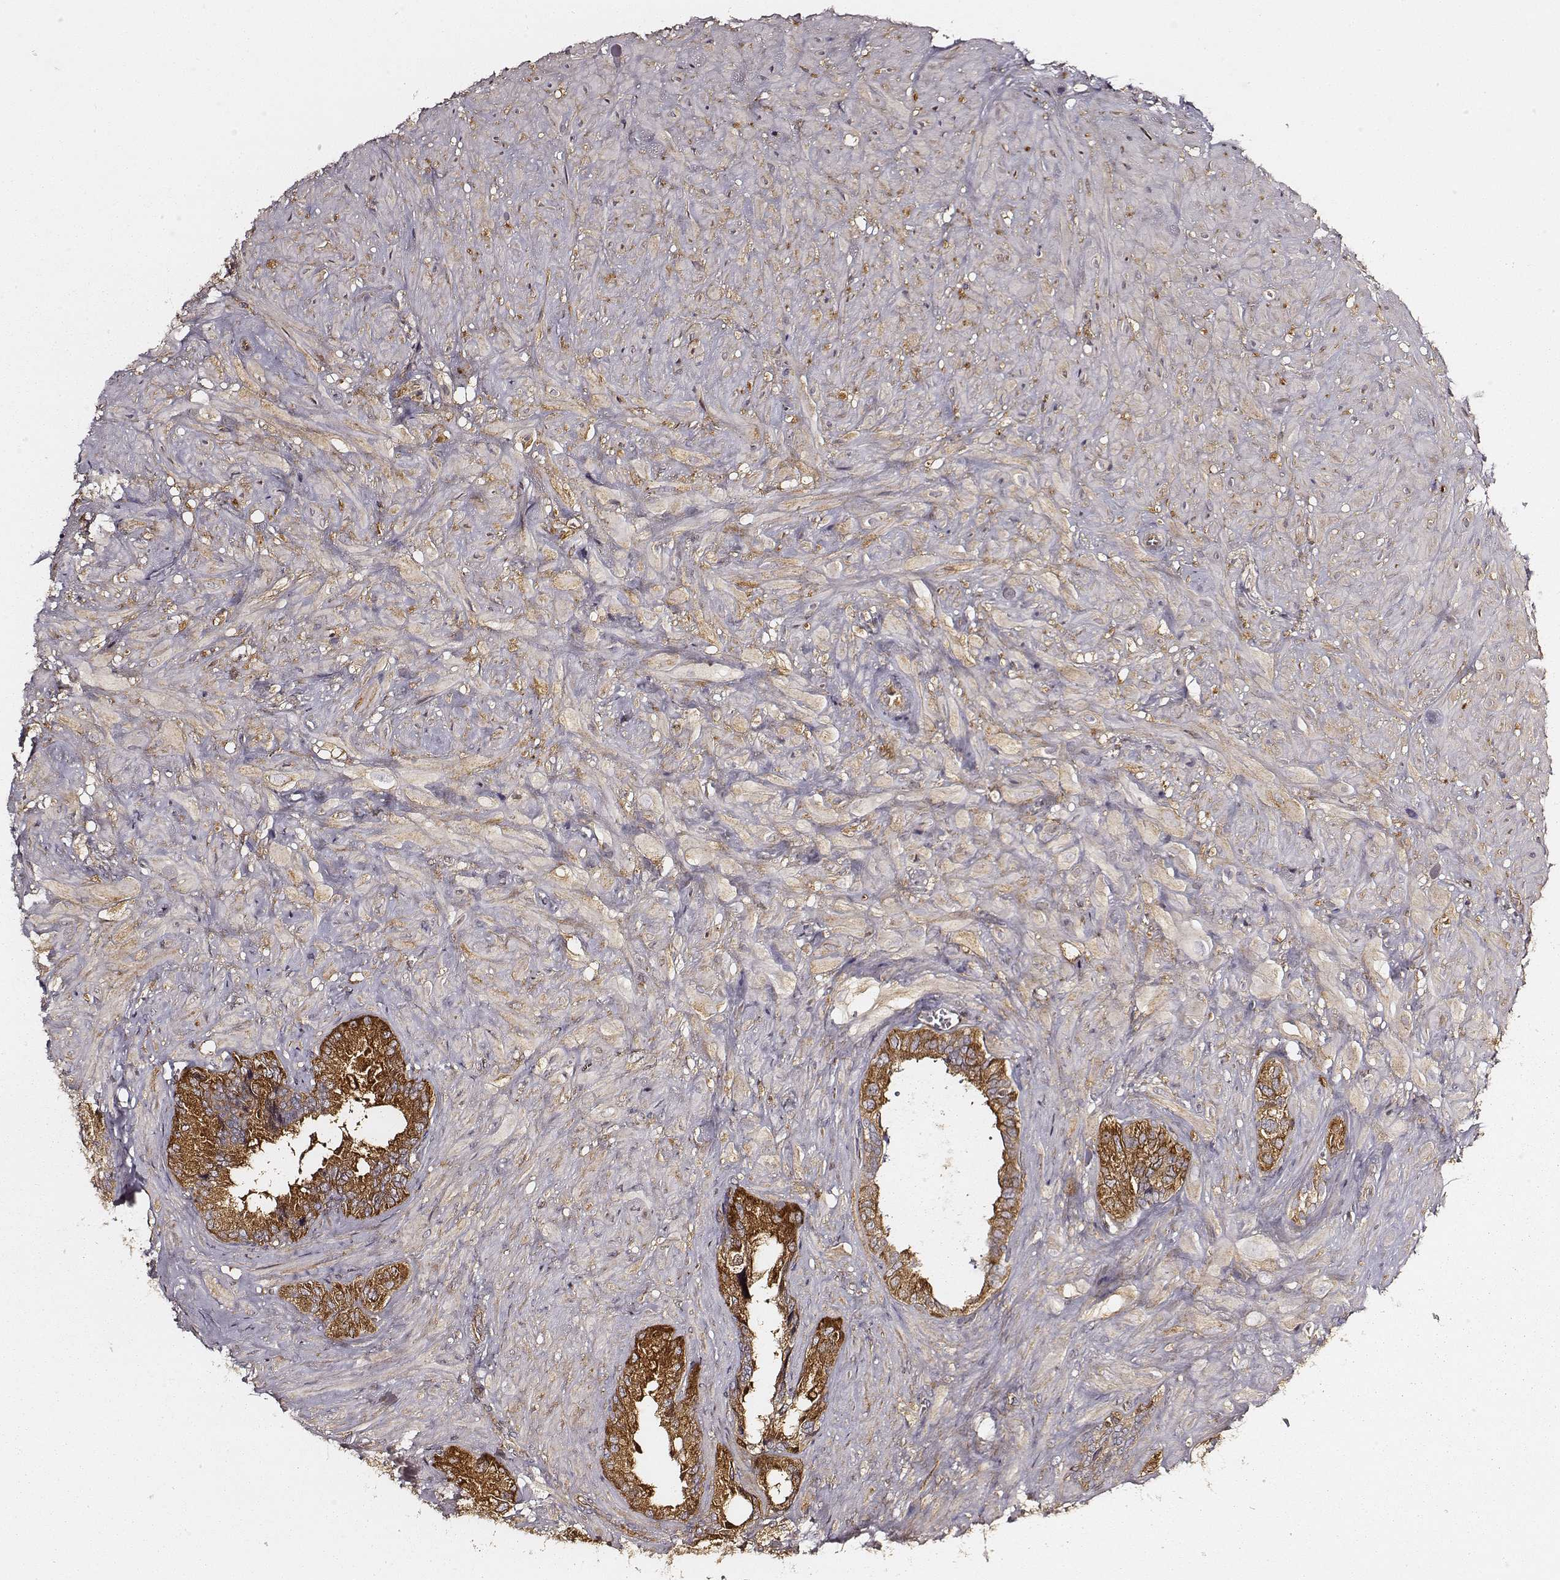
{"staining": {"intensity": "strong", "quantity": ">75%", "location": "cytoplasmic/membranous"}, "tissue": "seminal vesicle", "cell_type": "Glandular cells", "image_type": "normal", "snomed": [{"axis": "morphology", "description": "Normal tissue, NOS"}, {"axis": "topography", "description": "Seminal veicle"}], "caption": "Strong cytoplasmic/membranous expression is appreciated in about >75% of glandular cells in normal seminal vesicle.", "gene": "CARS1", "patient": {"sex": "male", "age": 72}}